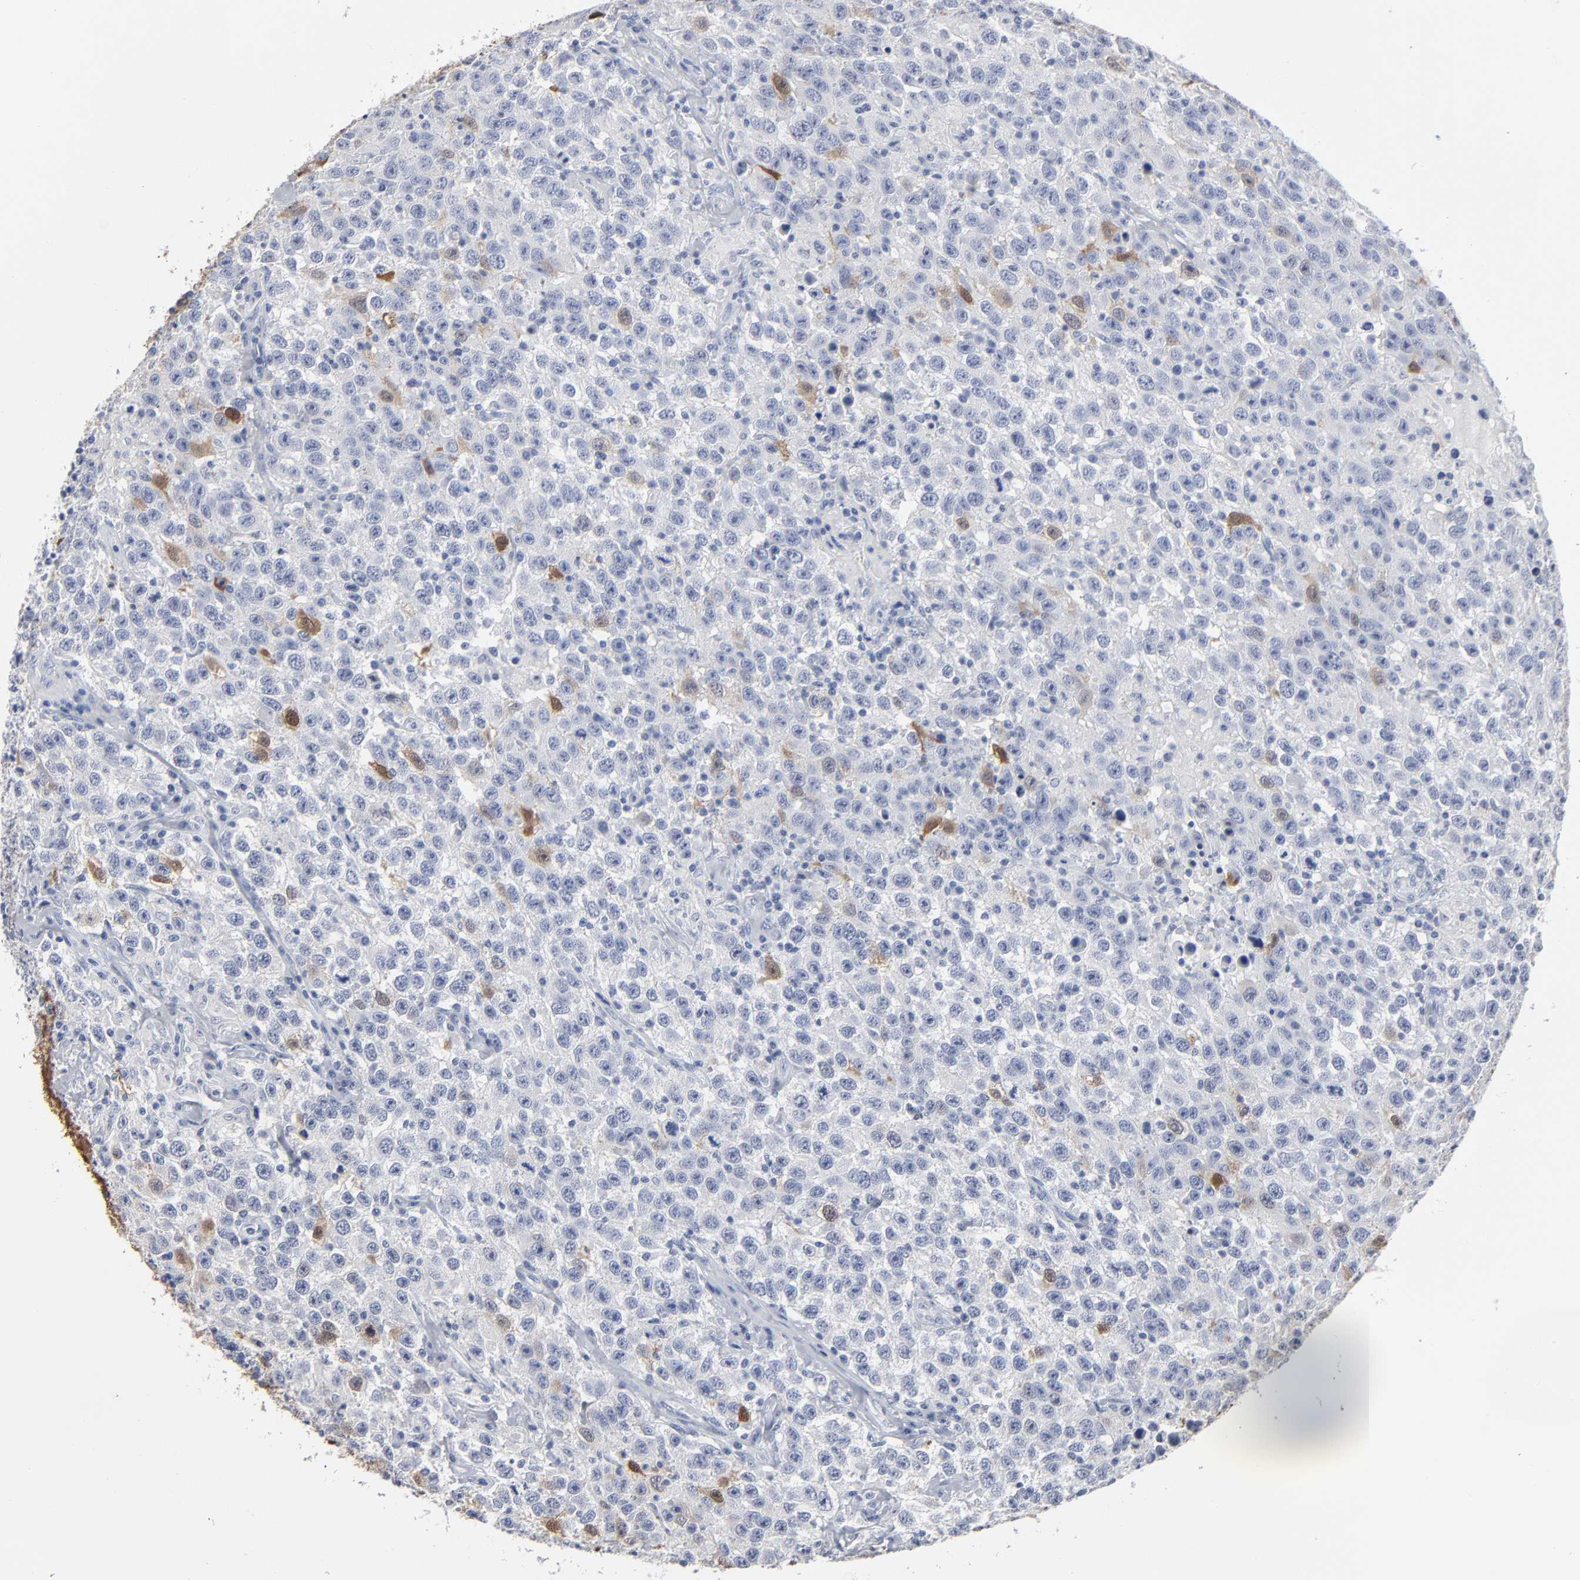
{"staining": {"intensity": "moderate", "quantity": "<25%", "location": "cytoplasmic/membranous"}, "tissue": "testis cancer", "cell_type": "Tumor cells", "image_type": "cancer", "snomed": [{"axis": "morphology", "description": "Seminoma, NOS"}, {"axis": "topography", "description": "Testis"}], "caption": "IHC histopathology image of neoplastic tissue: human testis cancer (seminoma) stained using immunohistochemistry (IHC) shows low levels of moderate protein expression localized specifically in the cytoplasmic/membranous of tumor cells, appearing as a cytoplasmic/membranous brown color.", "gene": "PAGE1", "patient": {"sex": "male", "age": 41}}